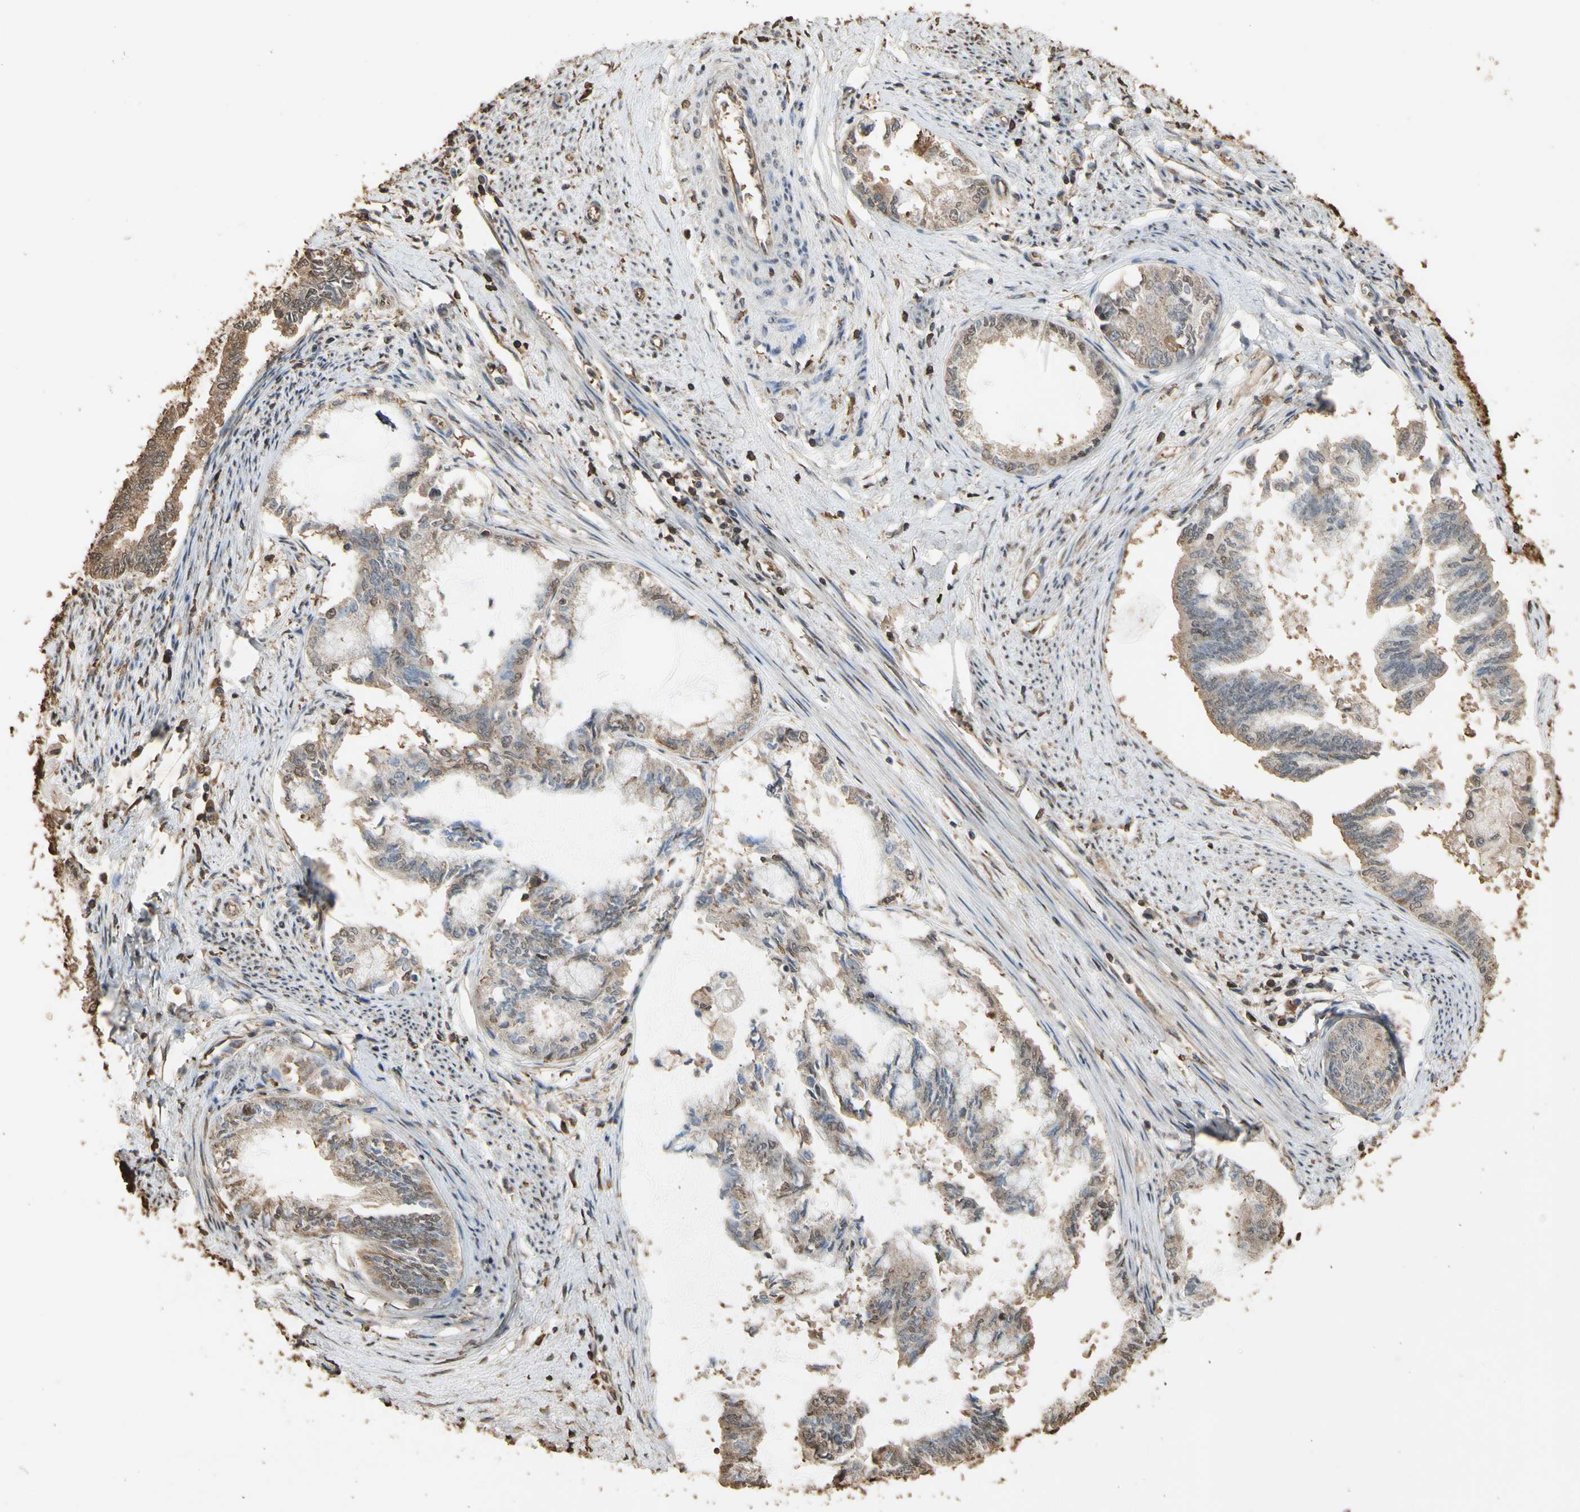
{"staining": {"intensity": "moderate", "quantity": ">75%", "location": "cytoplasmic/membranous"}, "tissue": "endometrial cancer", "cell_type": "Tumor cells", "image_type": "cancer", "snomed": [{"axis": "morphology", "description": "Adenocarcinoma, NOS"}, {"axis": "topography", "description": "Endometrium"}], "caption": "About >75% of tumor cells in human endometrial cancer (adenocarcinoma) demonstrate moderate cytoplasmic/membranous protein expression as visualized by brown immunohistochemical staining.", "gene": "TNFSF13B", "patient": {"sex": "female", "age": 86}}